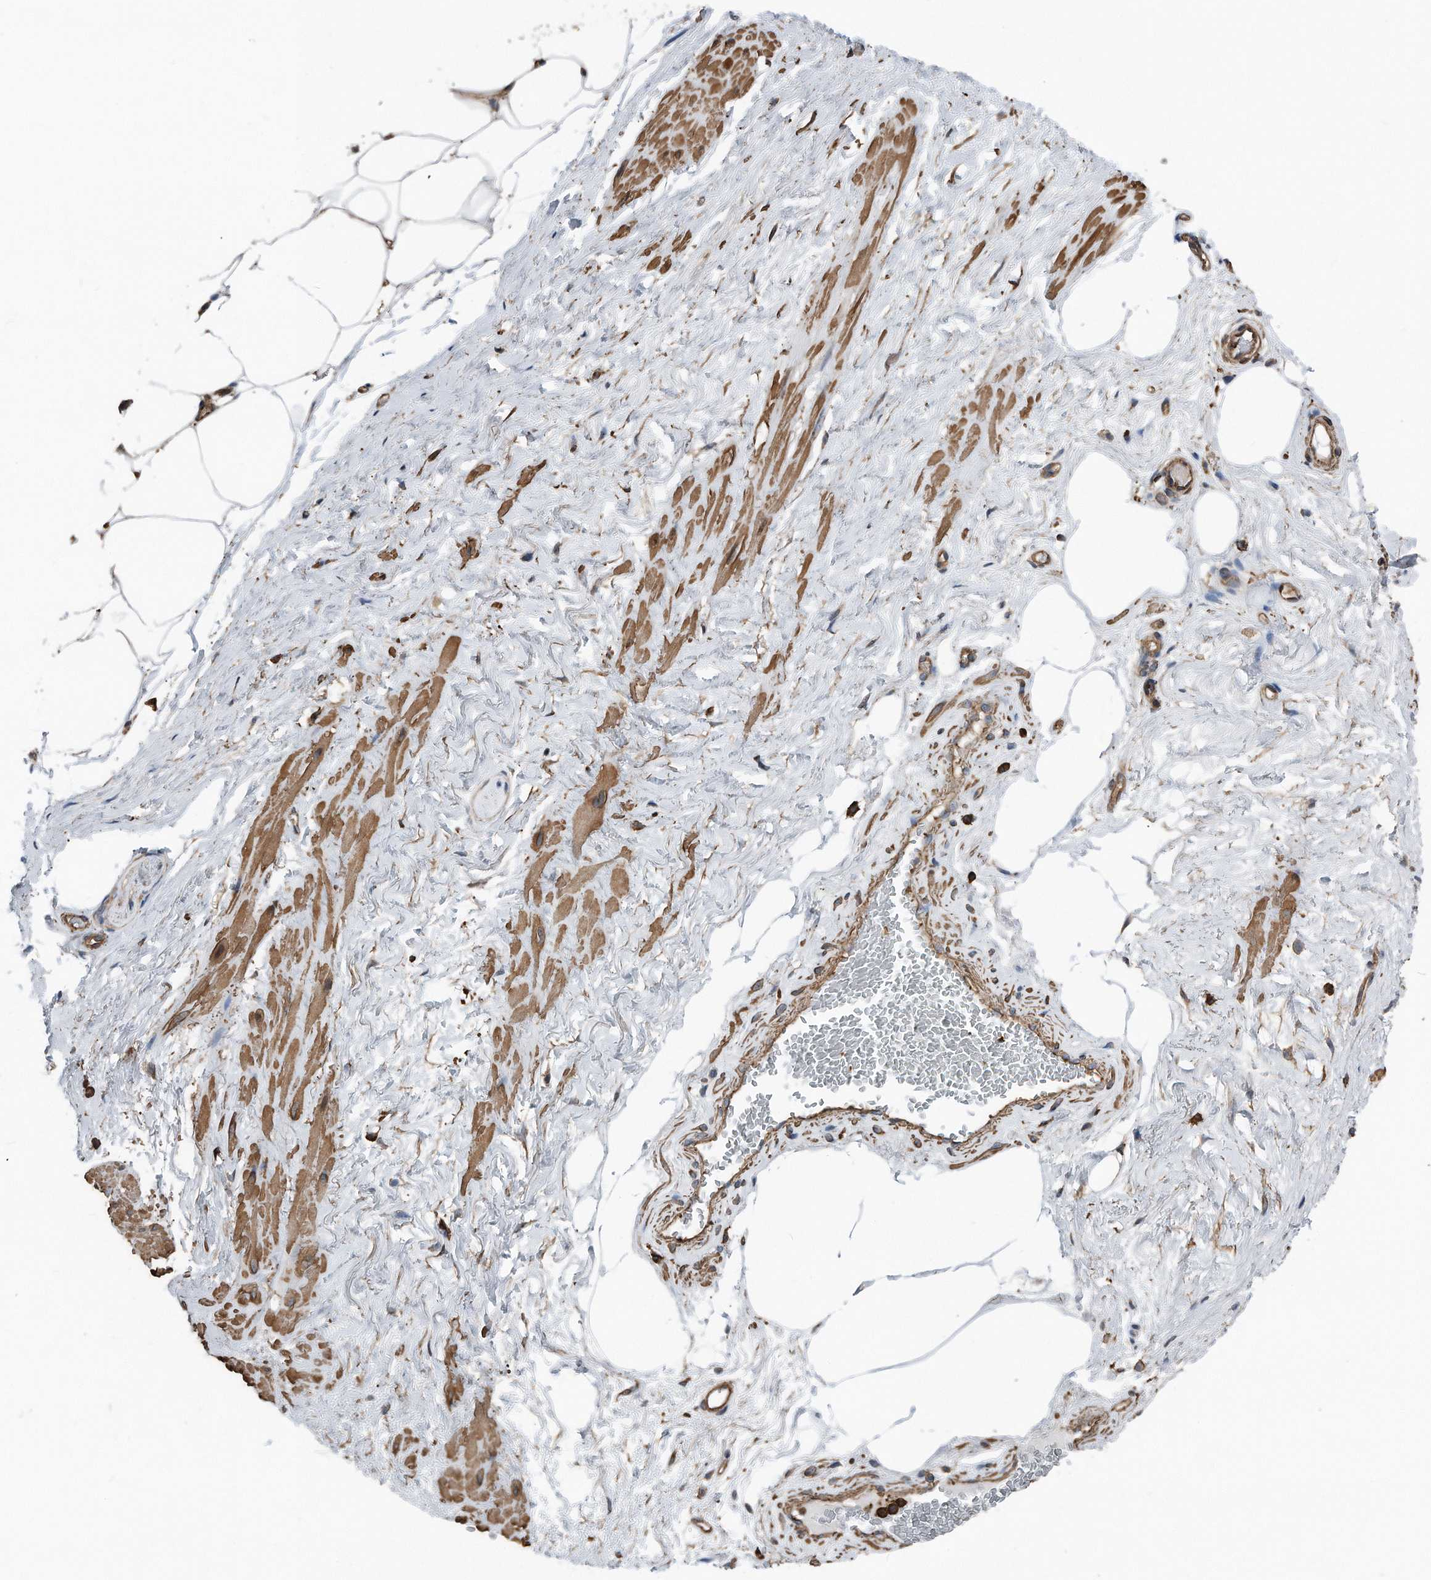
{"staining": {"intensity": "negative", "quantity": "none", "location": "none"}, "tissue": "adipose tissue", "cell_type": "Adipocytes", "image_type": "normal", "snomed": [{"axis": "morphology", "description": "Normal tissue, NOS"}, {"axis": "morphology", "description": "Adenocarcinoma, Low grade"}, {"axis": "topography", "description": "Prostate"}, {"axis": "topography", "description": "Peripheral nerve tissue"}], "caption": "Immunohistochemistry of benign adipose tissue exhibits no expression in adipocytes.", "gene": "RSPO3", "patient": {"sex": "male", "age": 63}}